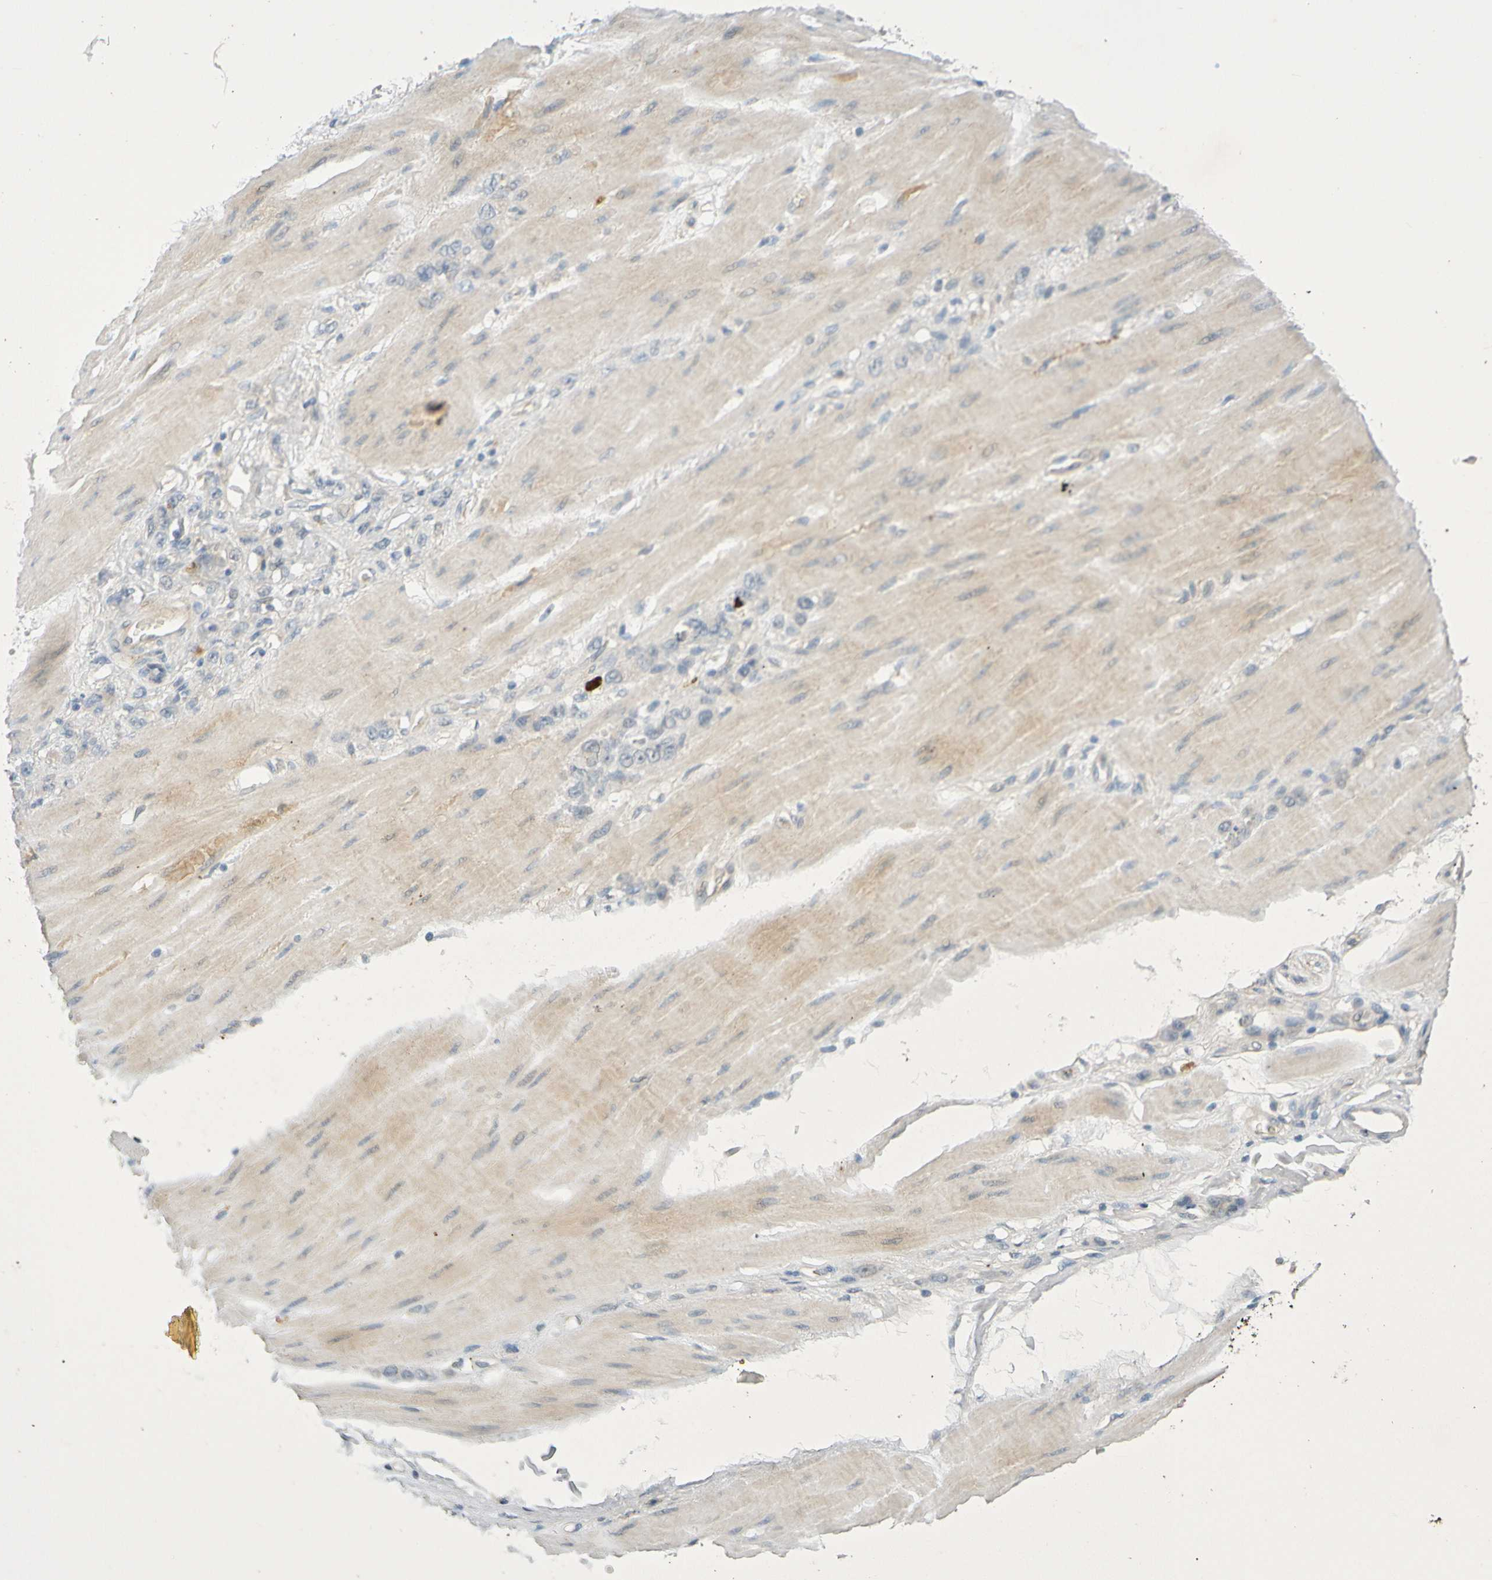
{"staining": {"intensity": "negative", "quantity": "none", "location": "none"}, "tissue": "stomach cancer", "cell_type": "Tumor cells", "image_type": "cancer", "snomed": [{"axis": "morphology", "description": "Adenocarcinoma, NOS"}, {"axis": "topography", "description": "Stomach"}], "caption": "This is an immunohistochemistry (IHC) micrograph of stomach cancer (adenocarcinoma). There is no positivity in tumor cells.", "gene": "IL10", "patient": {"sex": "male", "age": 82}}